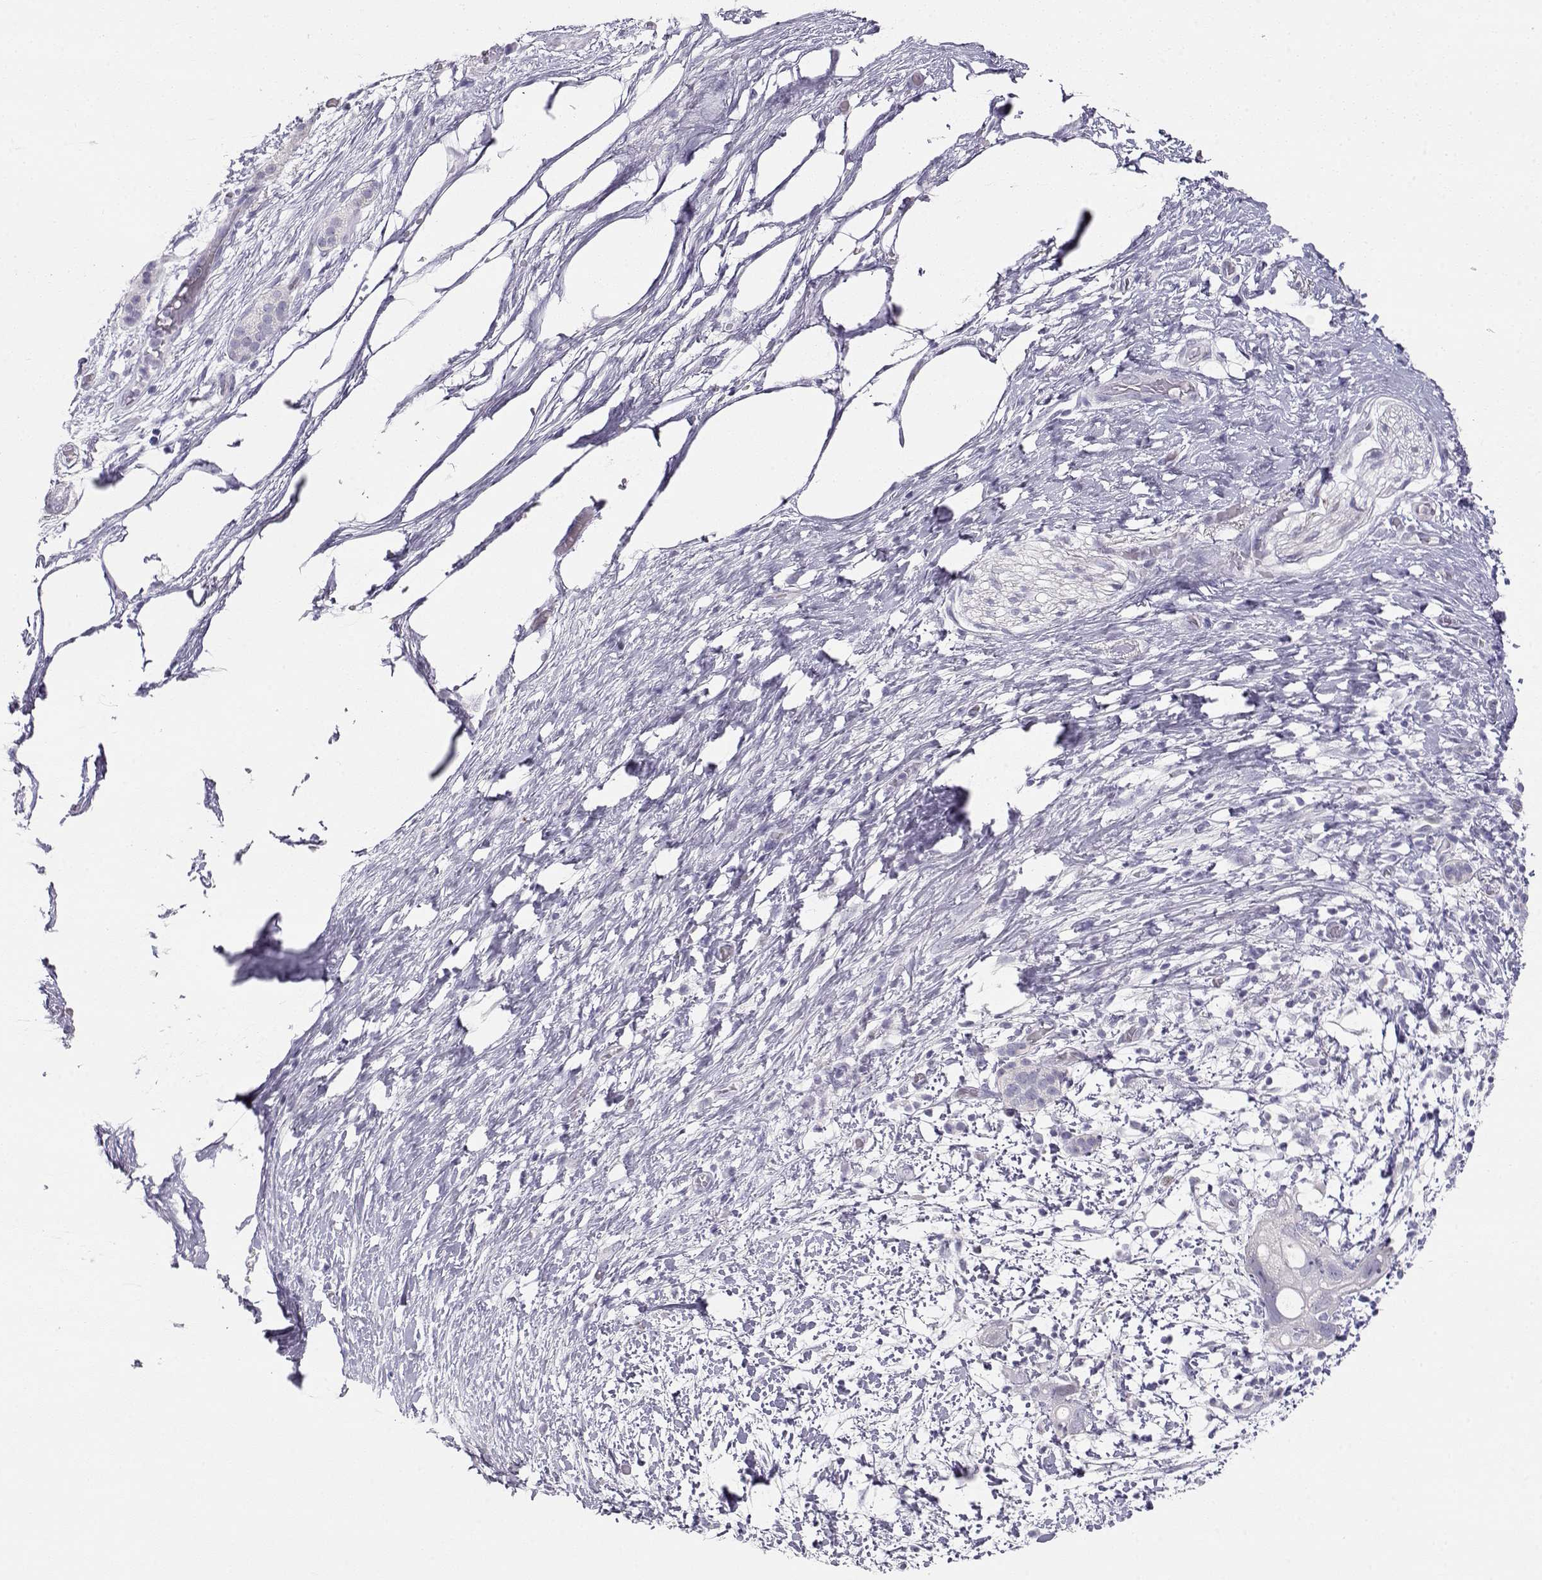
{"staining": {"intensity": "negative", "quantity": "none", "location": "none"}, "tissue": "pancreatic cancer", "cell_type": "Tumor cells", "image_type": "cancer", "snomed": [{"axis": "morphology", "description": "Adenocarcinoma, NOS"}, {"axis": "topography", "description": "Pancreas"}], "caption": "DAB immunohistochemical staining of pancreatic cancer shows no significant expression in tumor cells.", "gene": "OPN5", "patient": {"sex": "female", "age": 72}}